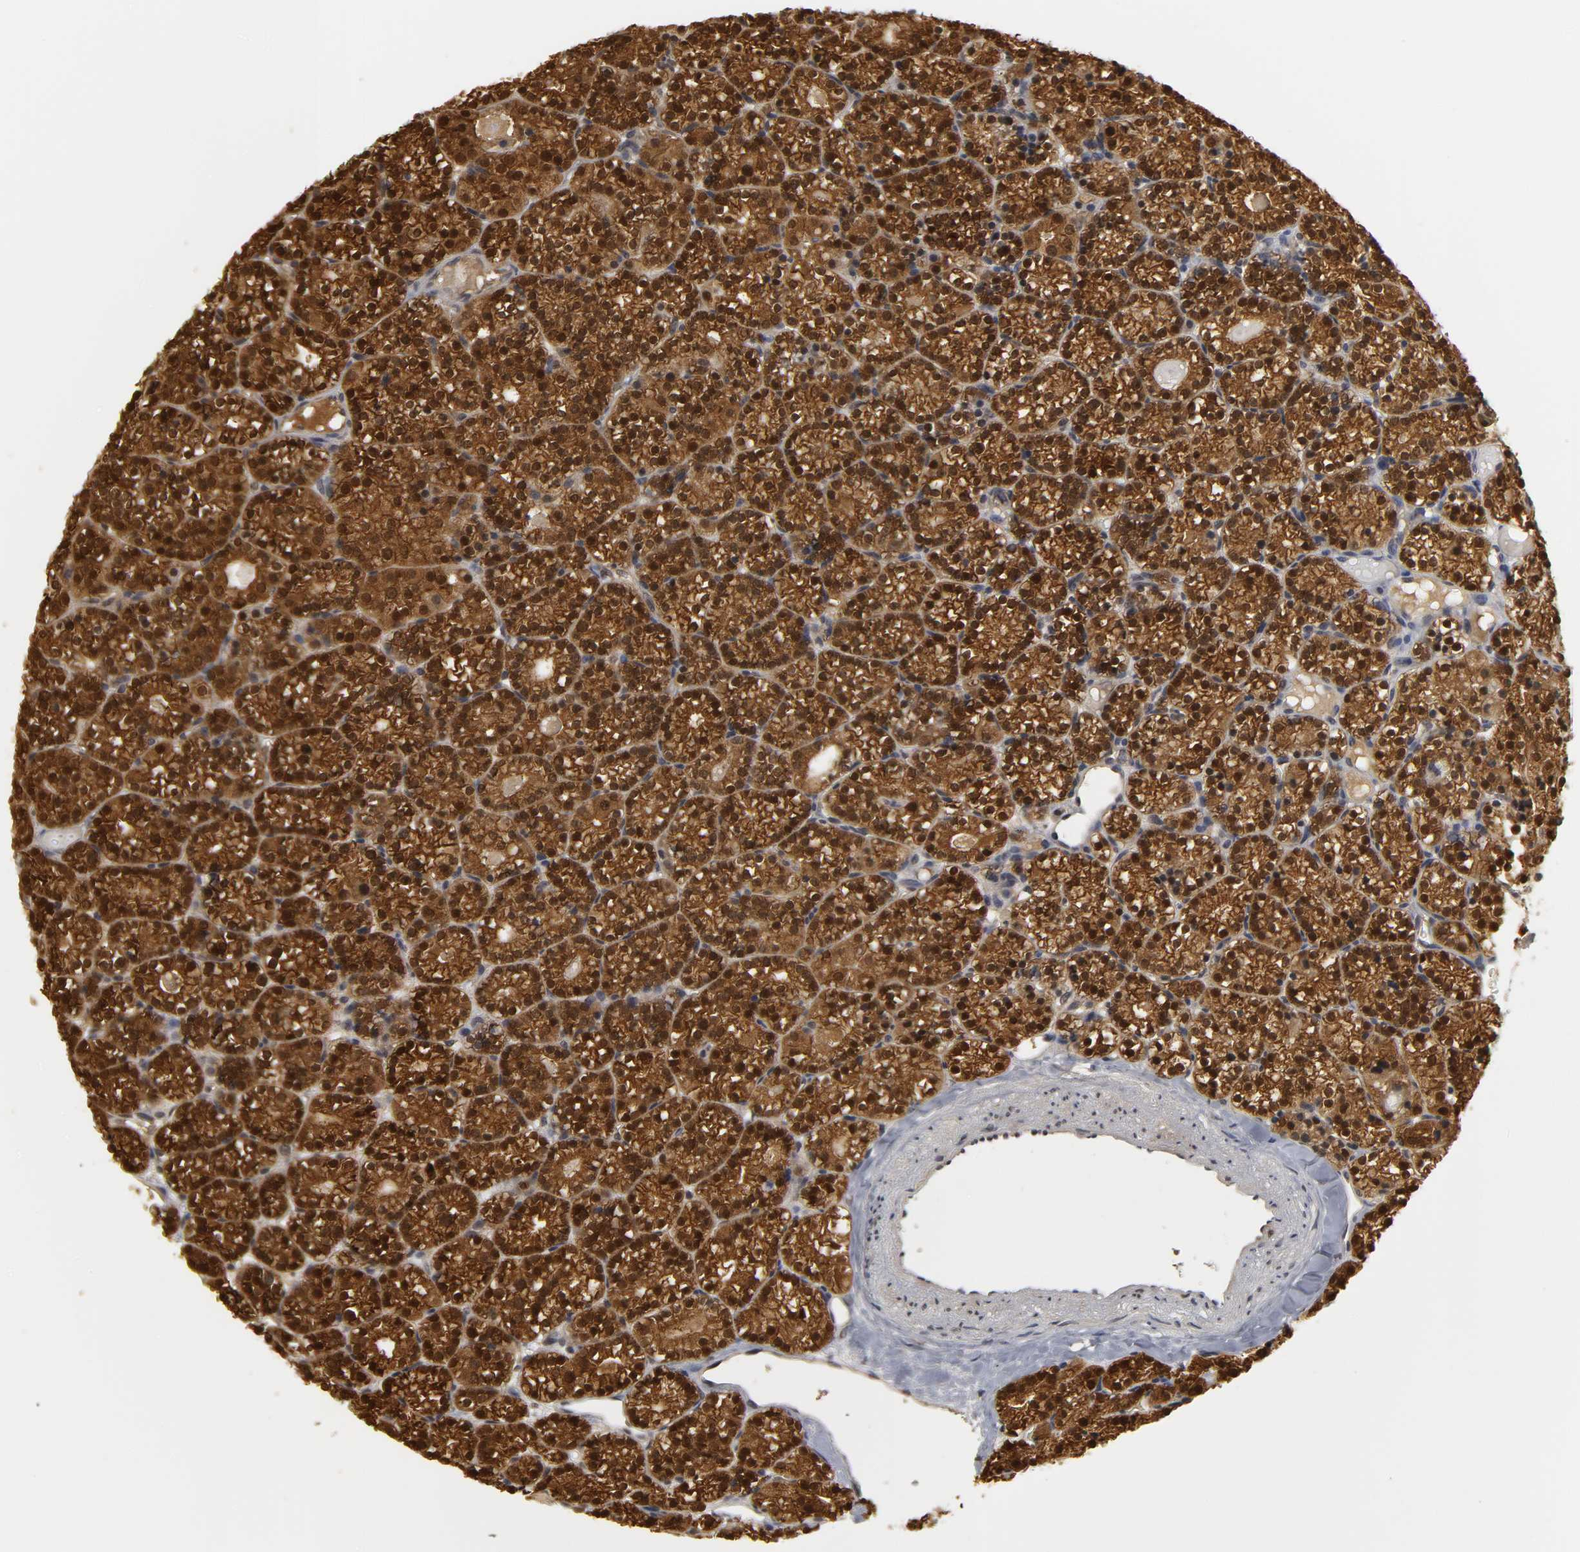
{"staining": {"intensity": "strong", "quantity": ">75%", "location": "cytoplasmic/membranous,nuclear"}, "tissue": "parathyroid gland", "cell_type": "Glandular cells", "image_type": "normal", "snomed": [{"axis": "morphology", "description": "Normal tissue, NOS"}, {"axis": "topography", "description": "Parathyroid gland"}], "caption": "Brown immunohistochemical staining in benign parathyroid gland exhibits strong cytoplasmic/membranous,nuclear positivity in approximately >75% of glandular cells.", "gene": "PARK7", "patient": {"sex": "female", "age": 64}}